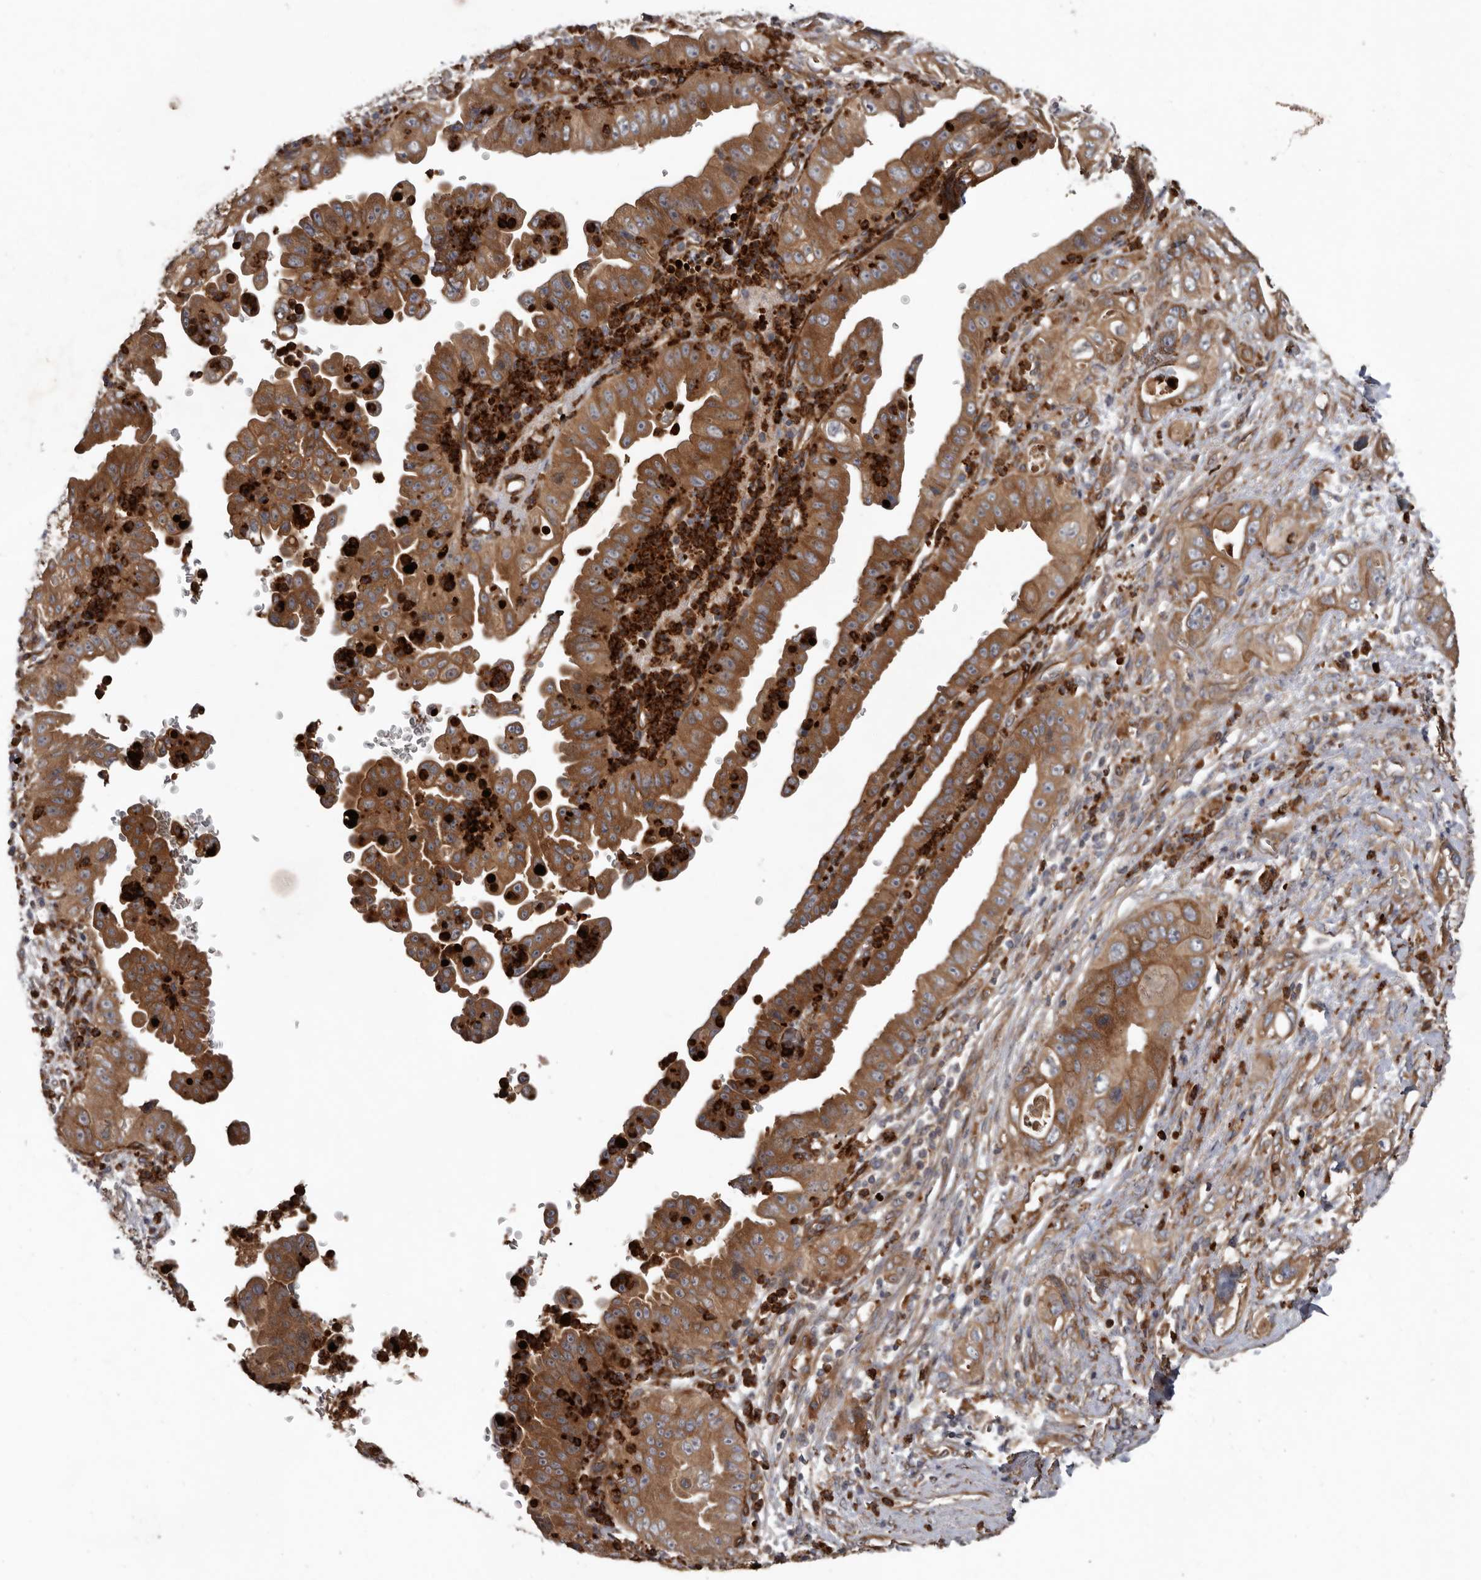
{"staining": {"intensity": "moderate", "quantity": ">75%", "location": "cytoplasmic/membranous"}, "tissue": "pancreatic cancer", "cell_type": "Tumor cells", "image_type": "cancer", "snomed": [{"axis": "morphology", "description": "Adenocarcinoma, NOS"}, {"axis": "topography", "description": "Pancreas"}], "caption": "This micrograph exhibits pancreatic cancer (adenocarcinoma) stained with immunohistochemistry (IHC) to label a protein in brown. The cytoplasmic/membranous of tumor cells show moderate positivity for the protein. Nuclei are counter-stained blue.", "gene": "ARHGEF5", "patient": {"sex": "female", "age": 78}}